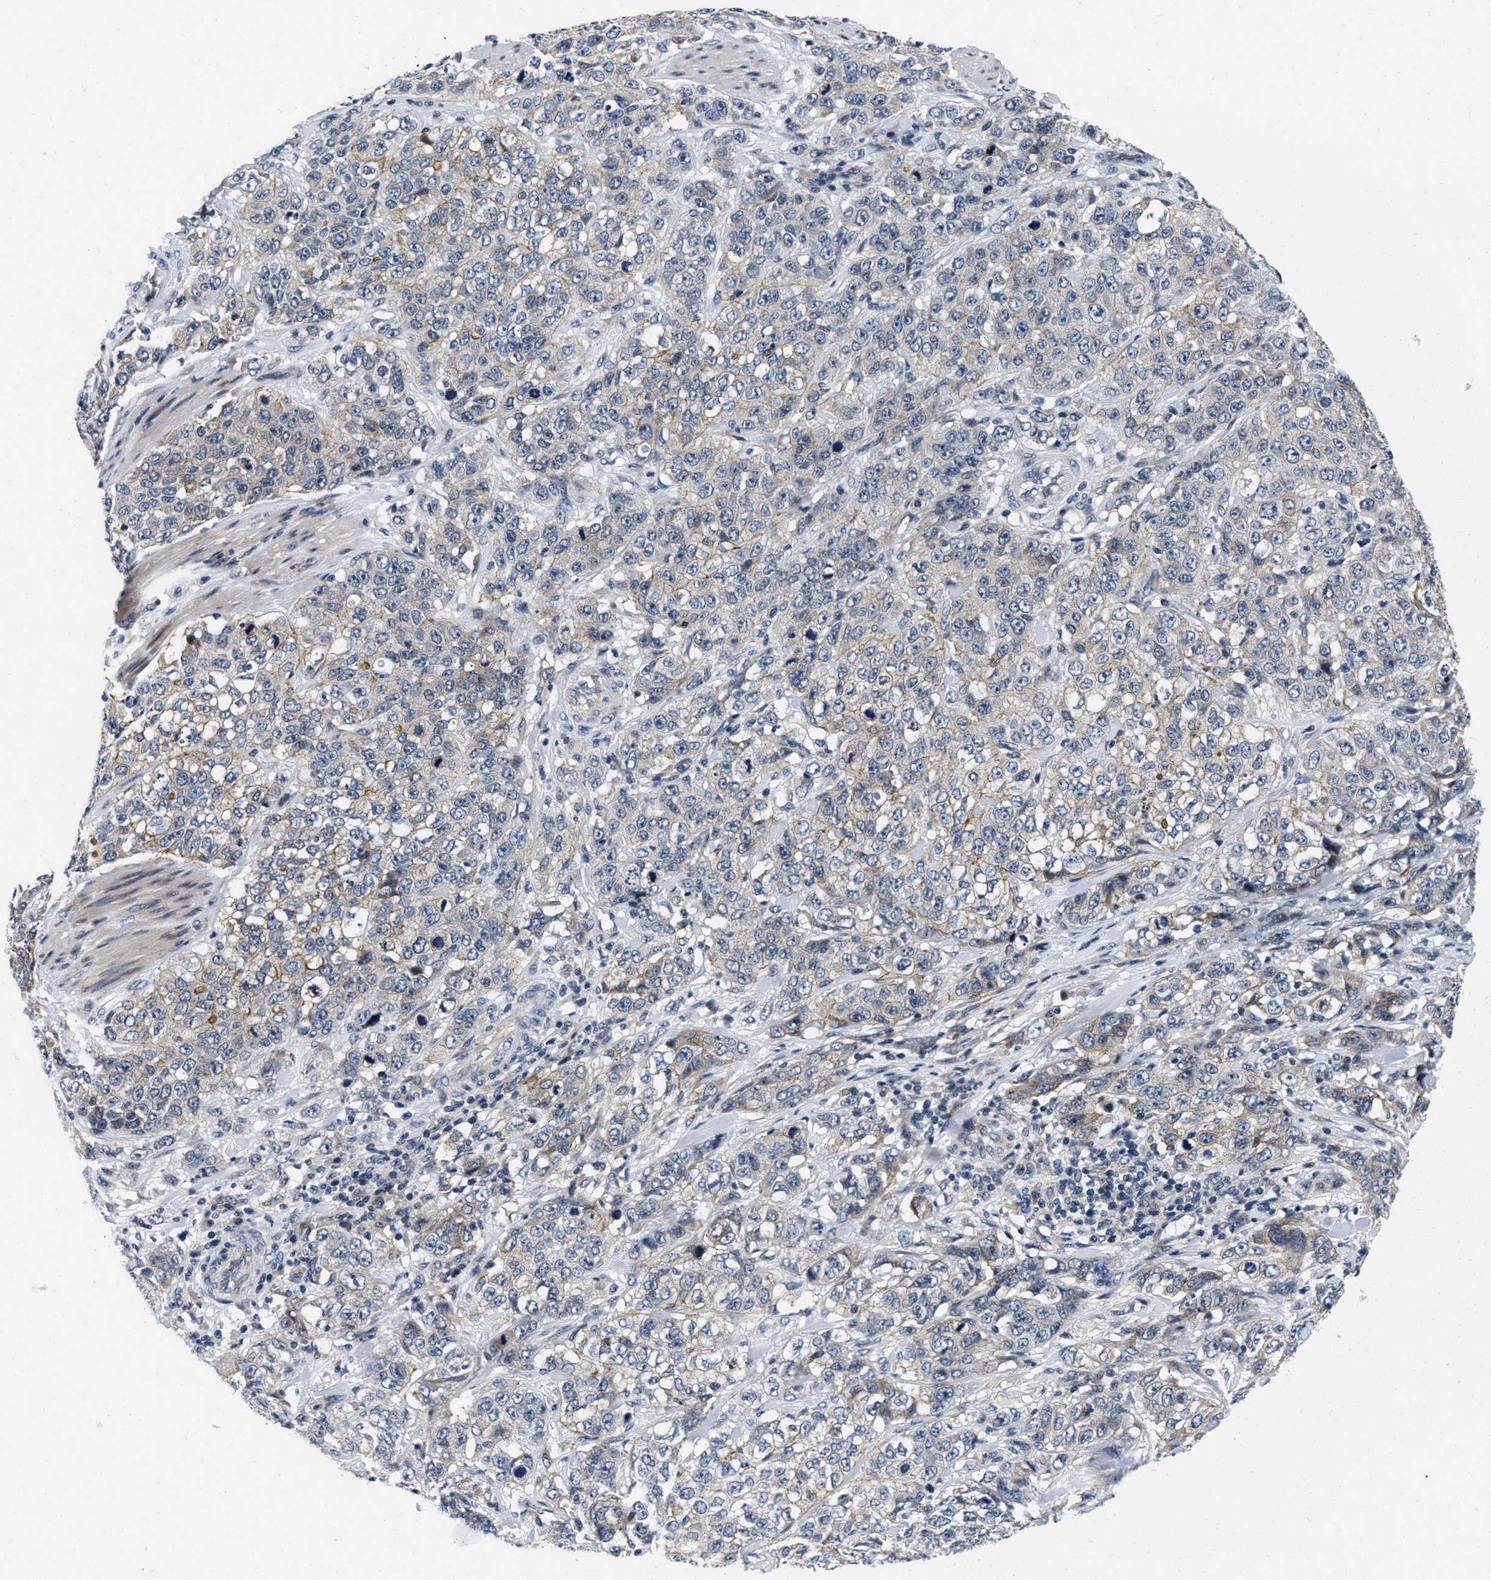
{"staining": {"intensity": "weak", "quantity": "<25%", "location": "cytoplasmic/membranous"}, "tissue": "stomach cancer", "cell_type": "Tumor cells", "image_type": "cancer", "snomed": [{"axis": "morphology", "description": "Adenocarcinoma, NOS"}, {"axis": "topography", "description": "Stomach"}], "caption": "Stomach cancer stained for a protein using immunohistochemistry (IHC) exhibits no positivity tumor cells.", "gene": "LAD1", "patient": {"sex": "male", "age": 48}}